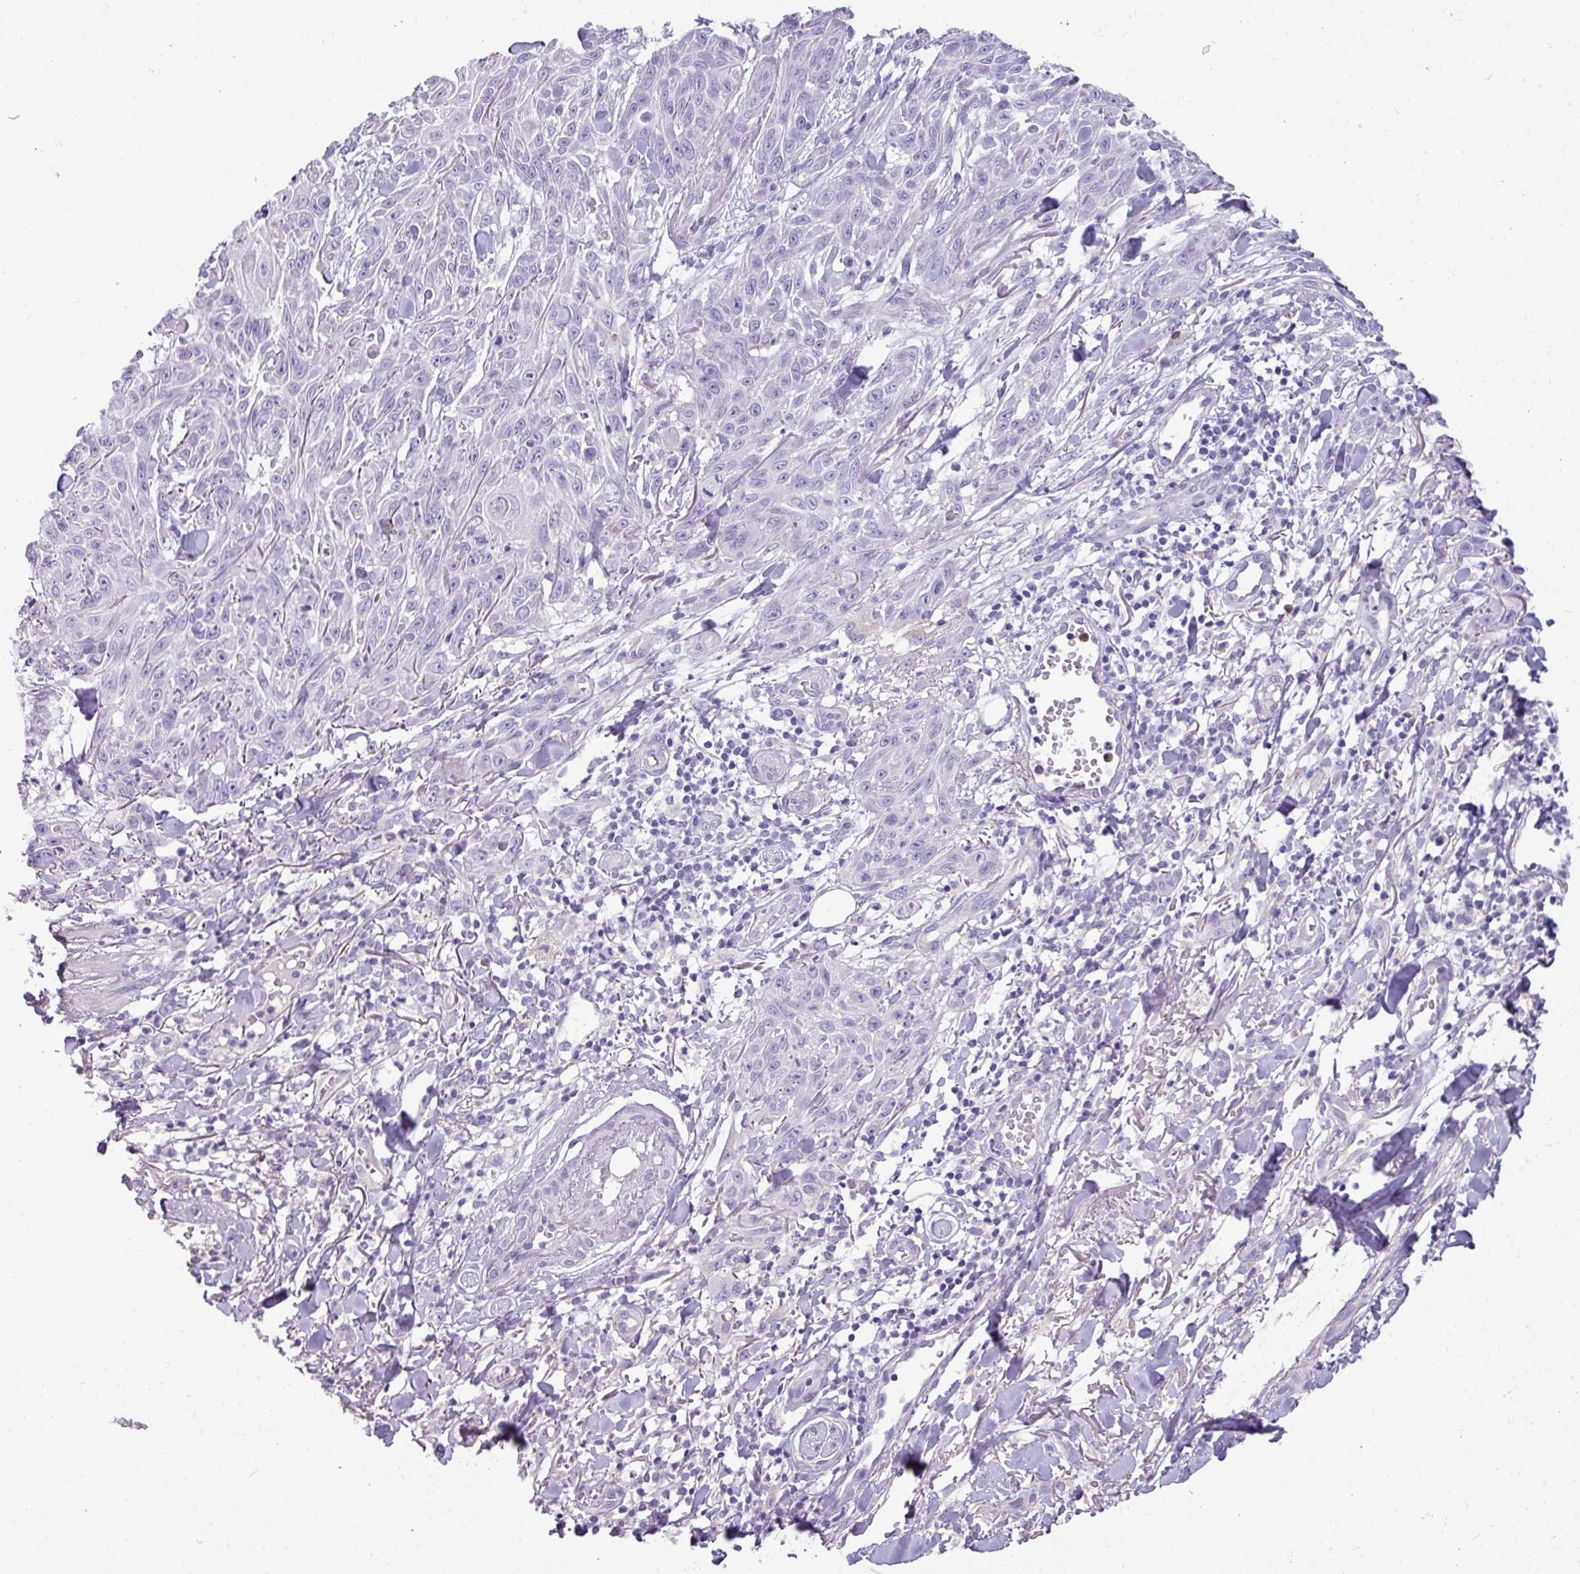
{"staining": {"intensity": "negative", "quantity": "none", "location": "none"}, "tissue": "skin cancer", "cell_type": "Tumor cells", "image_type": "cancer", "snomed": [{"axis": "morphology", "description": "Squamous cell carcinoma, NOS"}, {"axis": "topography", "description": "Skin"}], "caption": "DAB immunohistochemical staining of human skin squamous cell carcinoma demonstrates no significant expression in tumor cells. The staining is performed using DAB brown chromogen with nuclei counter-stained in using hematoxylin.", "gene": "ZNF524", "patient": {"sex": "male", "age": 86}}